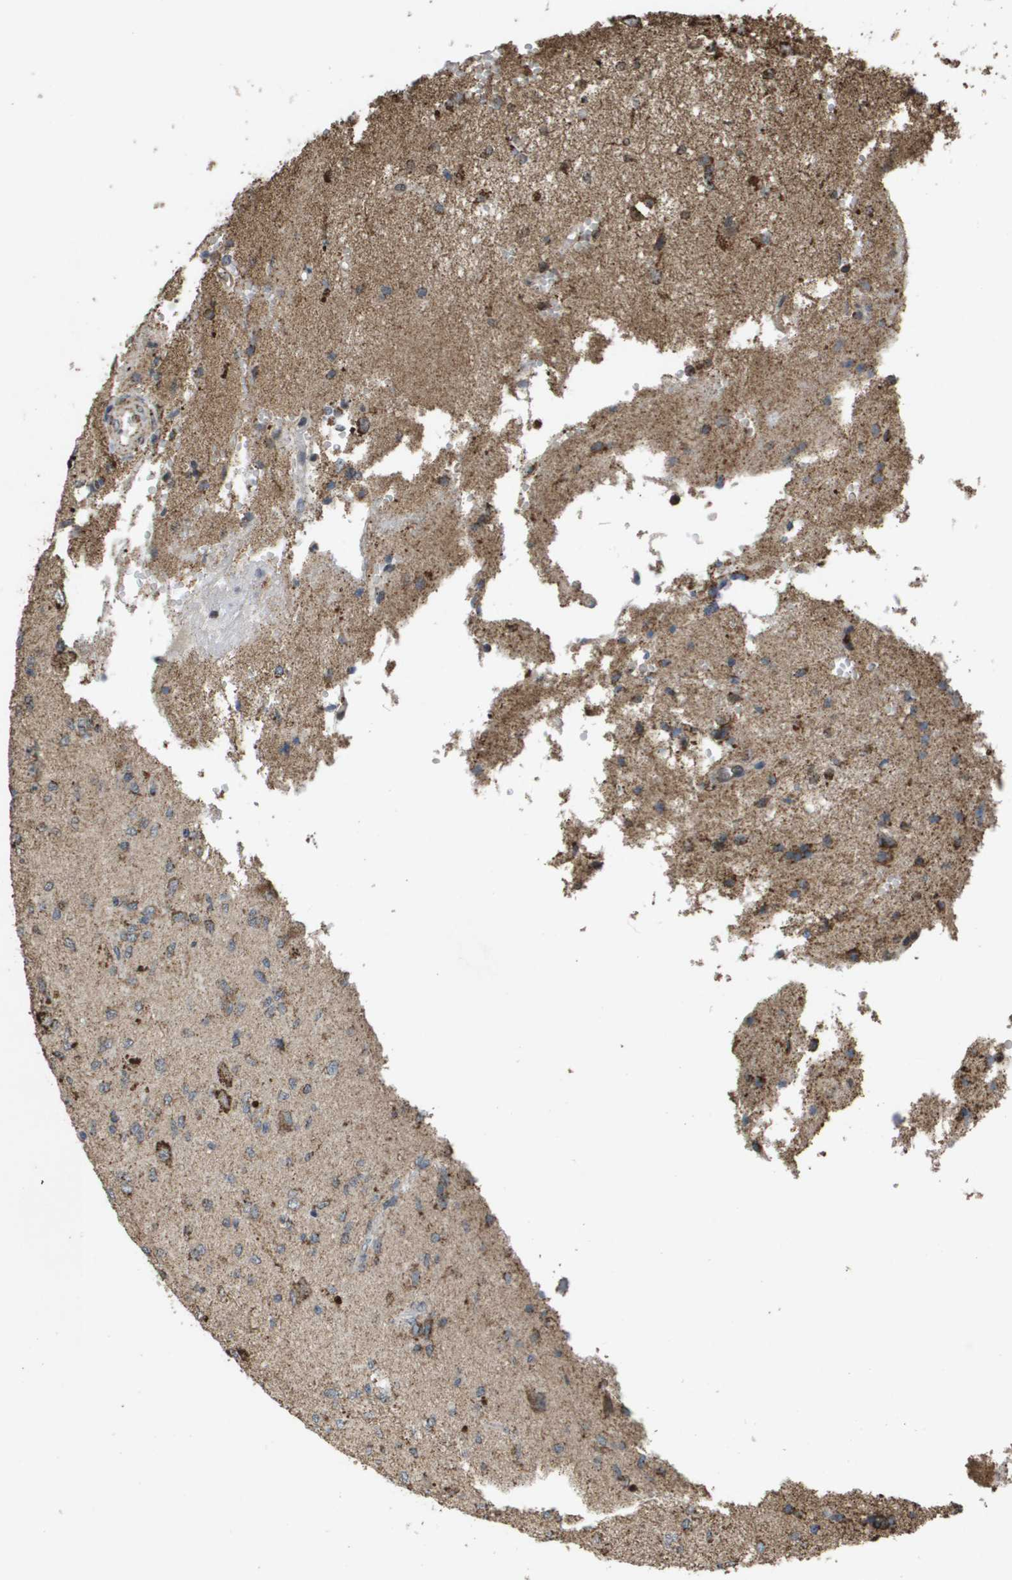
{"staining": {"intensity": "moderate", "quantity": ">75%", "location": "cytoplasmic/membranous"}, "tissue": "glioma", "cell_type": "Tumor cells", "image_type": "cancer", "snomed": [{"axis": "morphology", "description": "Glioma, malignant, High grade"}, {"axis": "topography", "description": "Brain"}], "caption": "Protein expression analysis of glioma exhibits moderate cytoplasmic/membranous staining in about >75% of tumor cells. Using DAB (3,3'-diaminobenzidine) (brown) and hematoxylin (blue) stains, captured at high magnification using brightfield microscopy.", "gene": "HSPE1", "patient": {"sex": "female", "age": 59}}